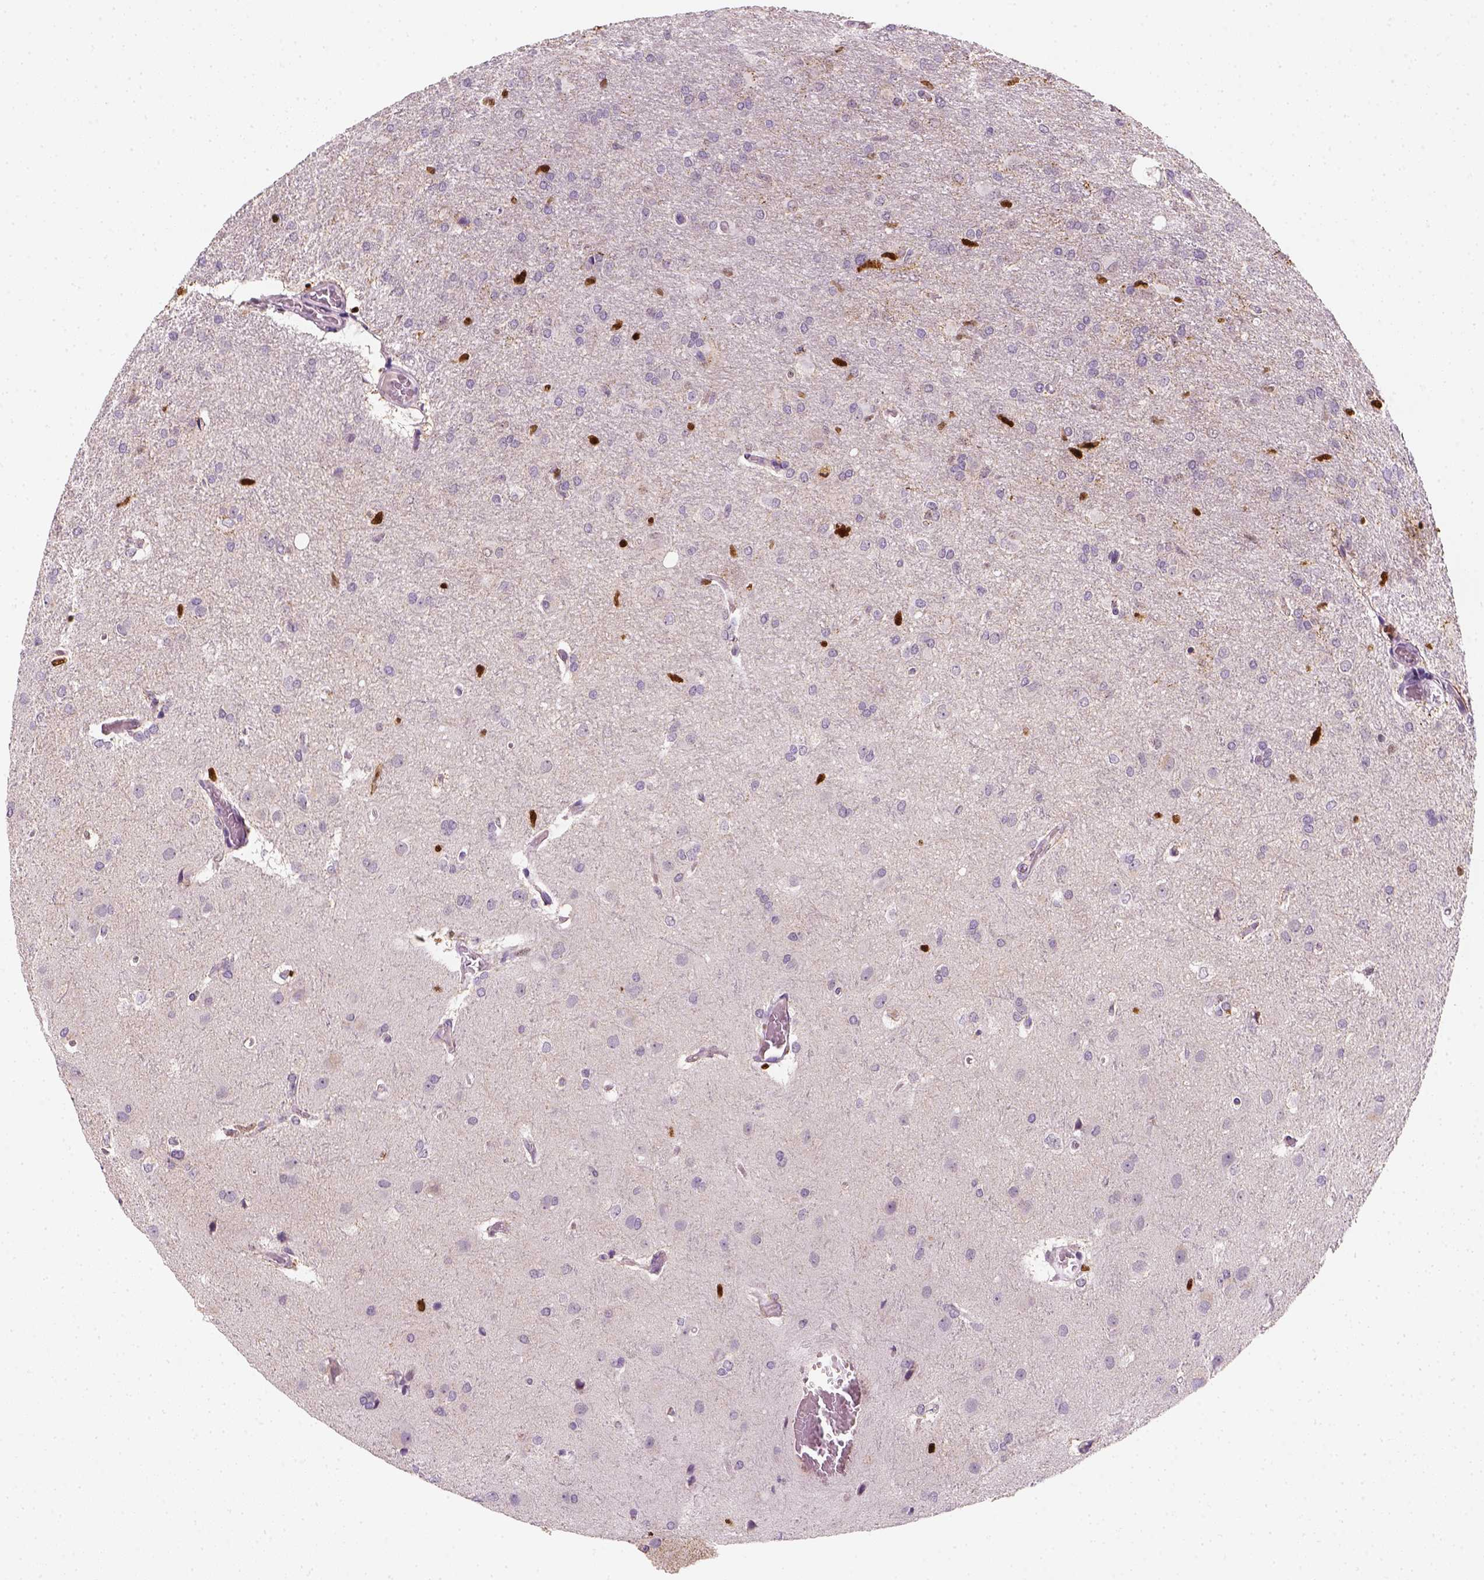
{"staining": {"intensity": "negative", "quantity": "none", "location": "none"}, "tissue": "glioma", "cell_type": "Tumor cells", "image_type": "cancer", "snomed": [{"axis": "morphology", "description": "Glioma, malignant, High grade"}, {"axis": "topography", "description": "Brain"}], "caption": "A high-resolution image shows immunohistochemistry staining of malignant glioma (high-grade), which displays no significant expression in tumor cells.", "gene": "TP53", "patient": {"sex": "male", "age": 68}}